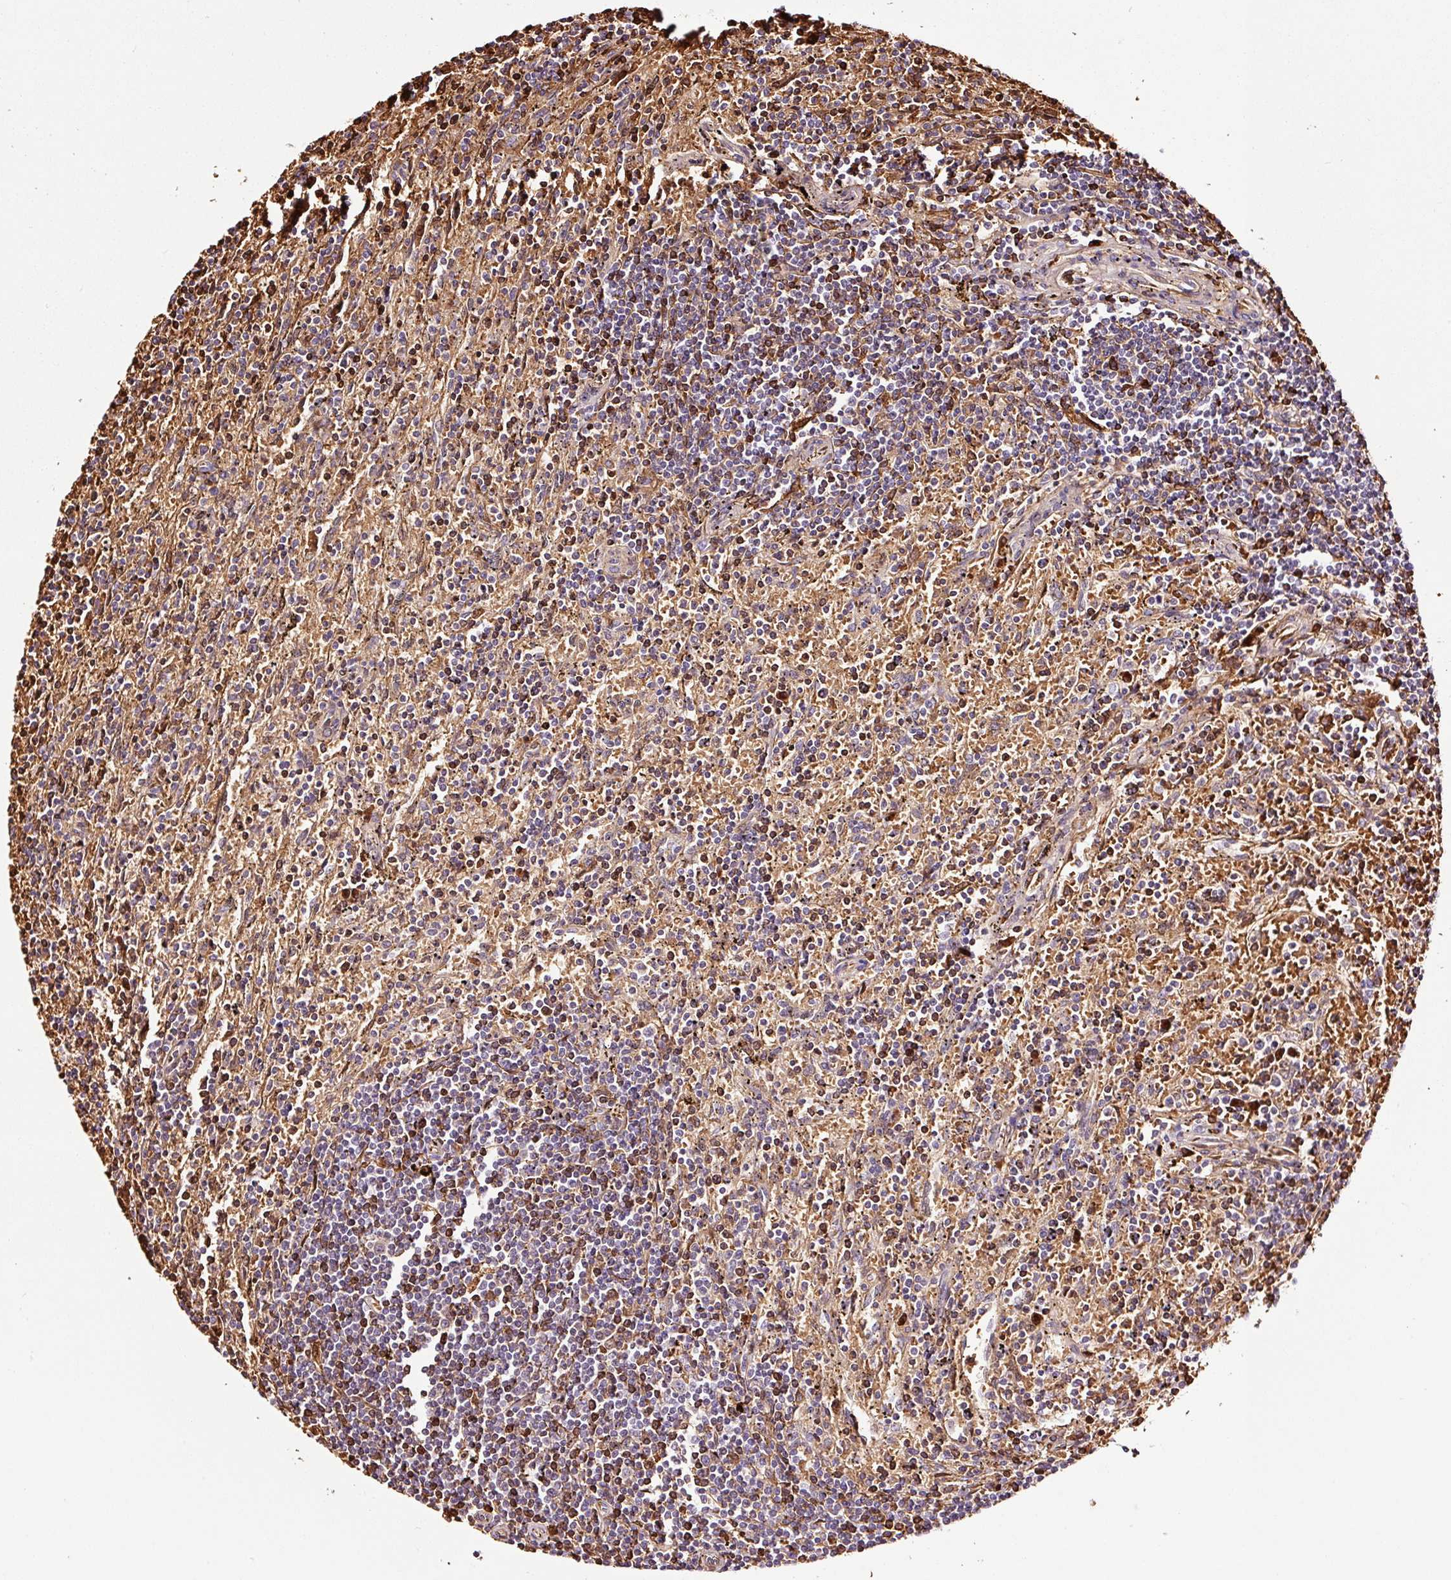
{"staining": {"intensity": "negative", "quantity": "none", "location": "none"}, "tissue": "lymphoma", "cell_type": "Tumor cells", "image_type": "cancer", "snomed": [{"axis": "morphology", "description": "Malignant lymphoma, non-Hodgkin's type, Low grade"}, {"axis": "topography", "description": "Spleen"}], "caption": "Immunohistochemistry (IHC) photomicrograph of human lymphoma stained for a protein (brown), which displays no expression in tumor cells.", "gene": "PGLYRP2", "patient": {"sex": "male", "age": 76}}